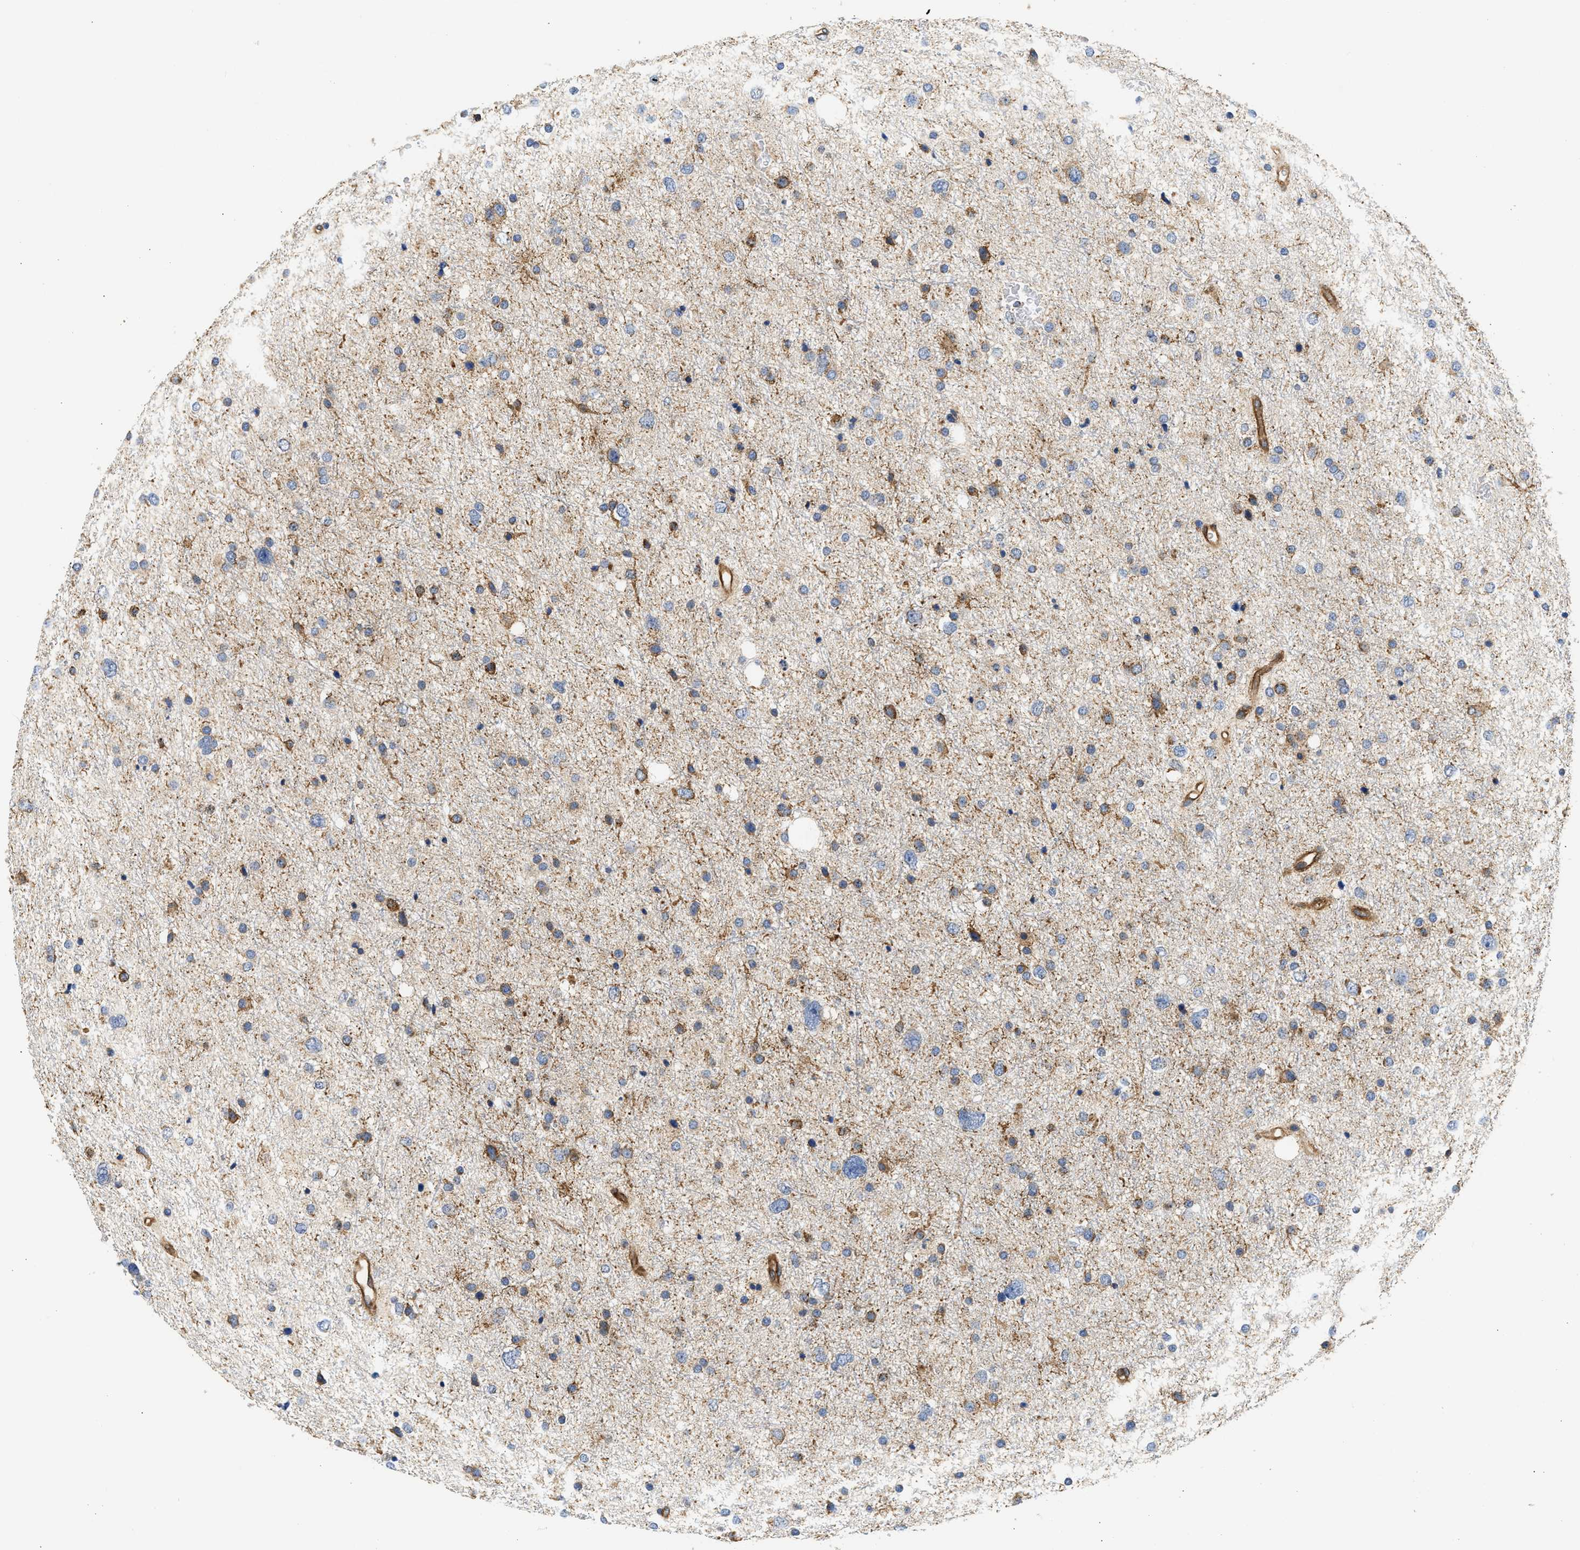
{"staining": {"intensity": "weak", "quantity": "<25%", "location": "cytoplasmic/membranous"}, "tissue": "glioma", "cell_type": "Tumor cells", "image_type": "cancer", "snomed": [{"axis": "morphology", "description": "Glioma, malignant, Low grade"}, {"axis": "topography", "description": "Brain"}], "caption": "High power microscopy micrograph of an immunohistochemistry (IHC) micrograph of malignant low-grade glioma, revealing no significant staining in tumor cells.", "gene": "SAMD9L", "patient": {"sex": "female", "age": 37}}